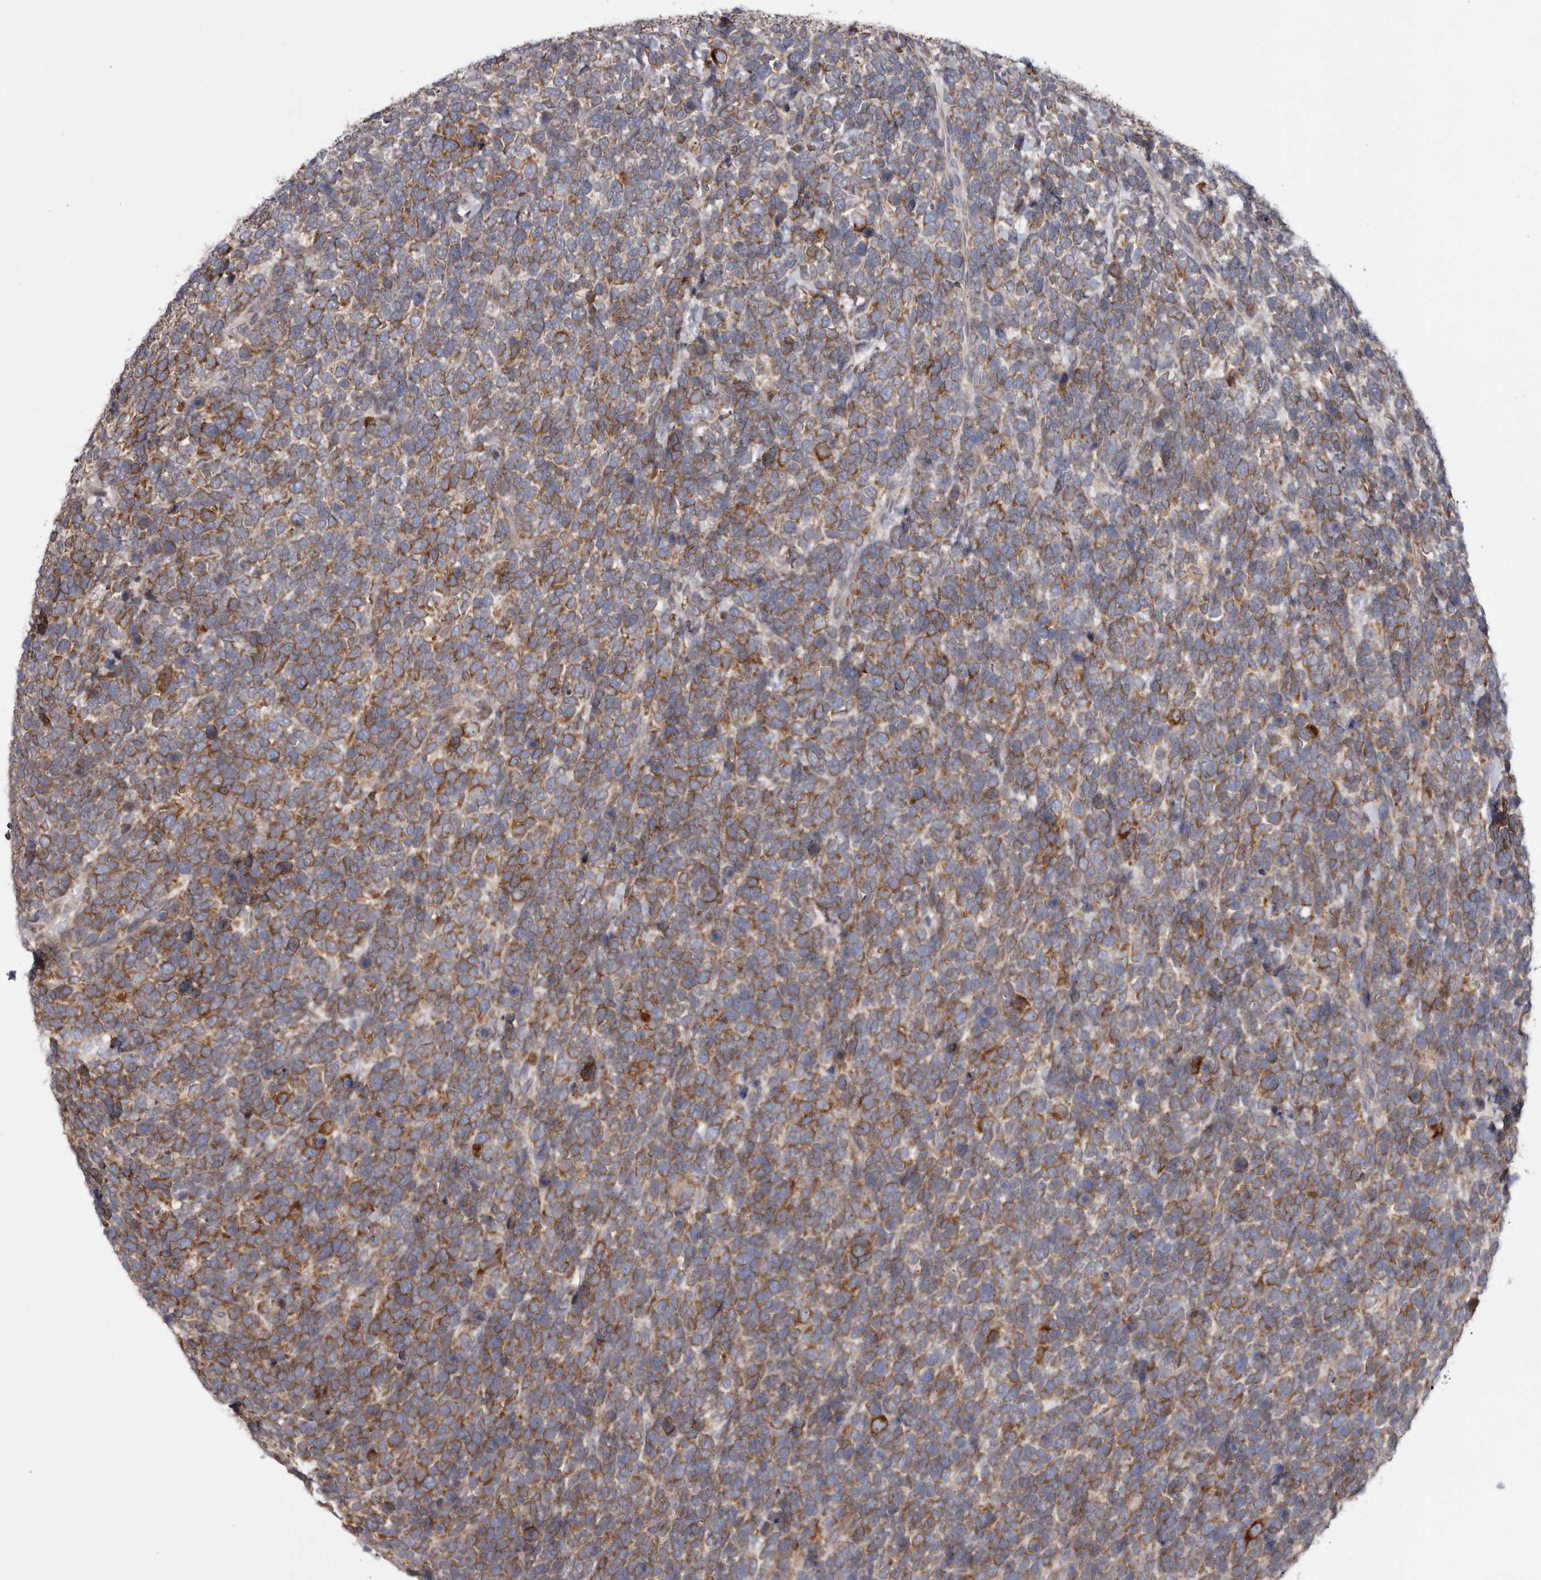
{"staining": {"intensity": "moderate", "quantity": ">75%", "location": "cytoplasmic/membranous"}, "tissue": "urothelial cancer", "cell_type": "Tumor cells", "image_type": "cancer", "snomed": [{"axis": "morphology", "description": "Urothelial carcinoma, High grade"}, {"axis": "topography", "description": "Urinary bladder"}], "caption": "Protein analysis of urothelial cancer tissue displays moderate cytoplasmic/membranous positivity in approximately >75% of tumor cells.", "gene": "TMUB1", "patient": {"sex": "female", "age": 80}}